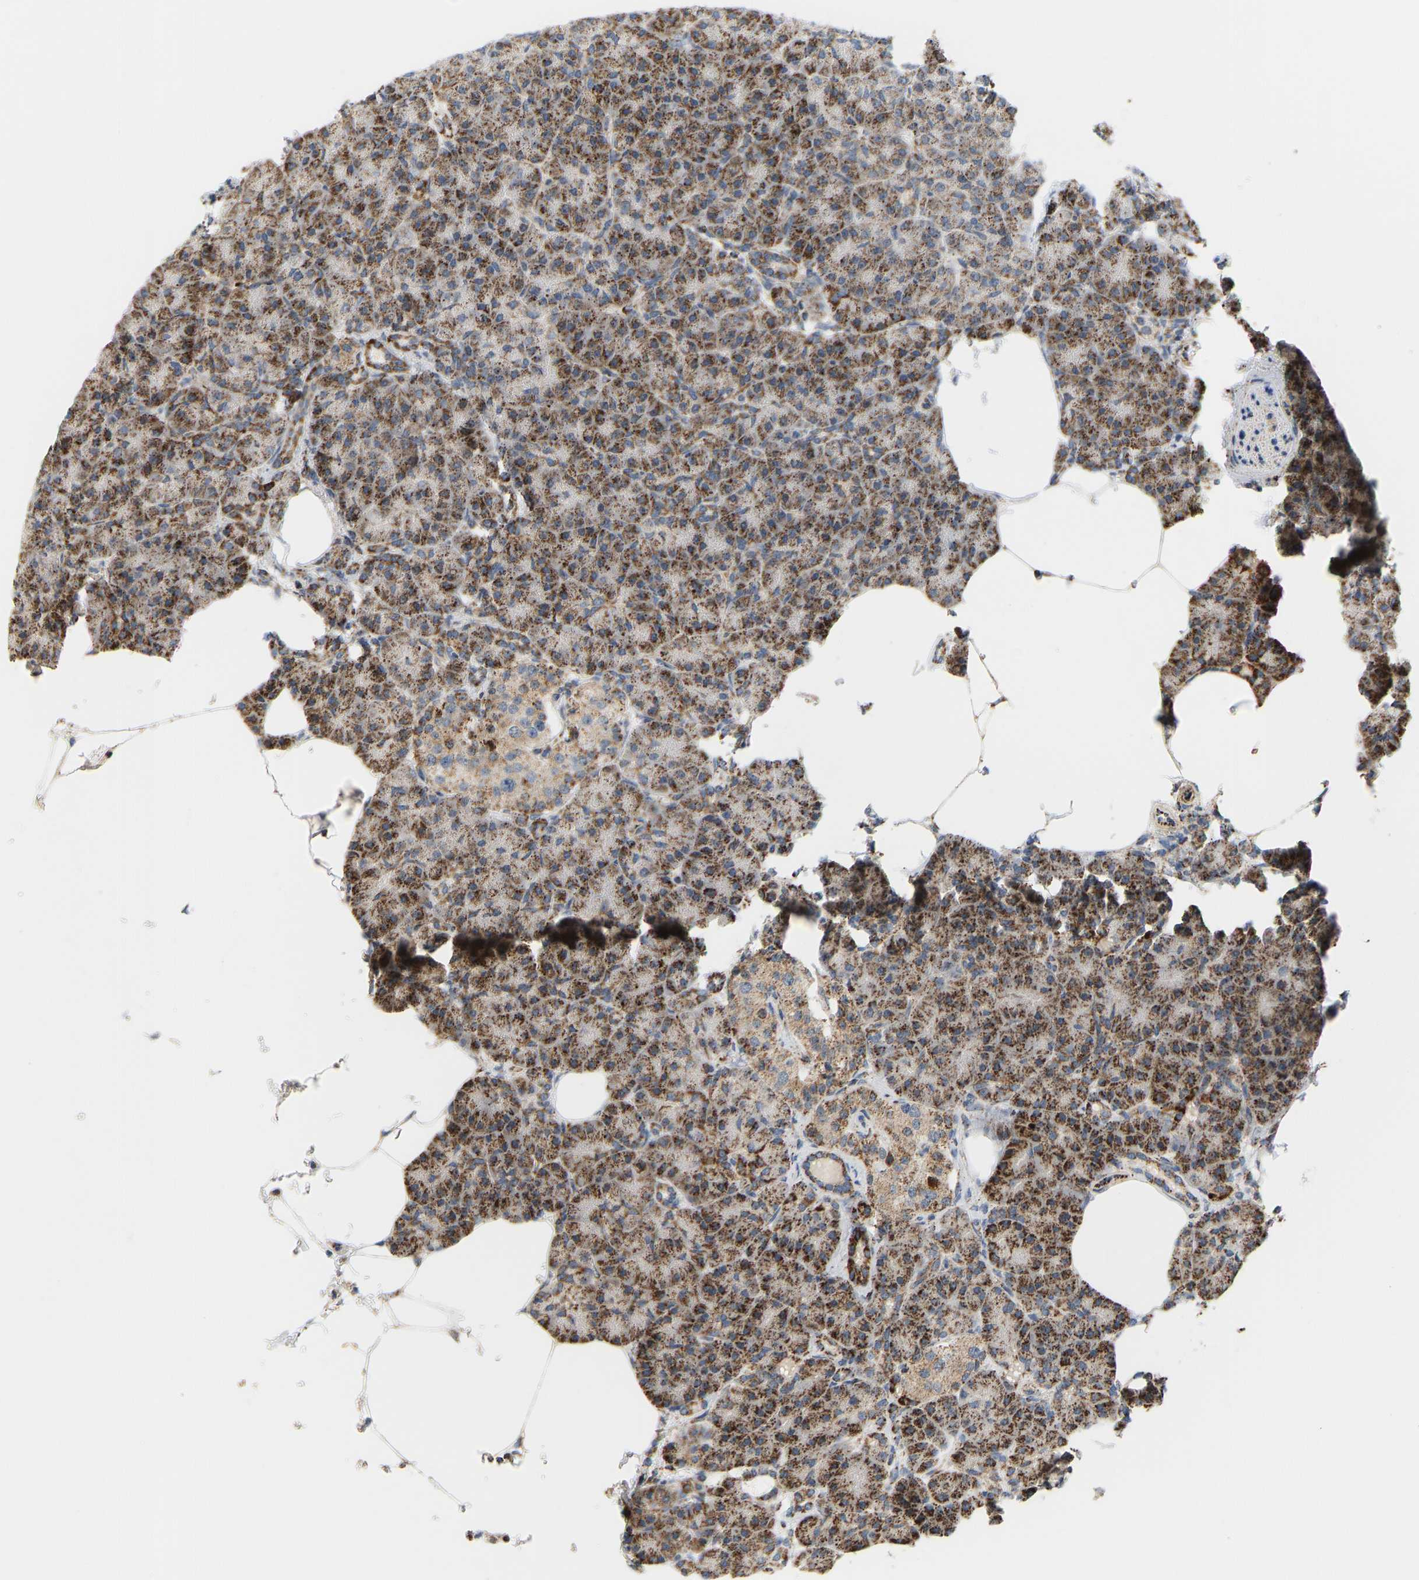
{"staining": {"intensity": "moderate", "quantity": ">75%", "location": "cytoplasmic/membranous"}, "tissue": "pancreas", "cell_type": "Exocrine glandular cells", "image_type": "normal", "snomed": [{"axis": "morphology", "description": "Normal tissue, NOS"}, {"axis": "topography", "description": "Pancreas"}], "caption": "This is an image of IHC staining of unremarkable pancreas, which shows moderate positivity in the cytoplasmic/membranous of exocrine glandular cells.", "gene": "GPSM2", "patient": {"sex": "female", "age": 70}}